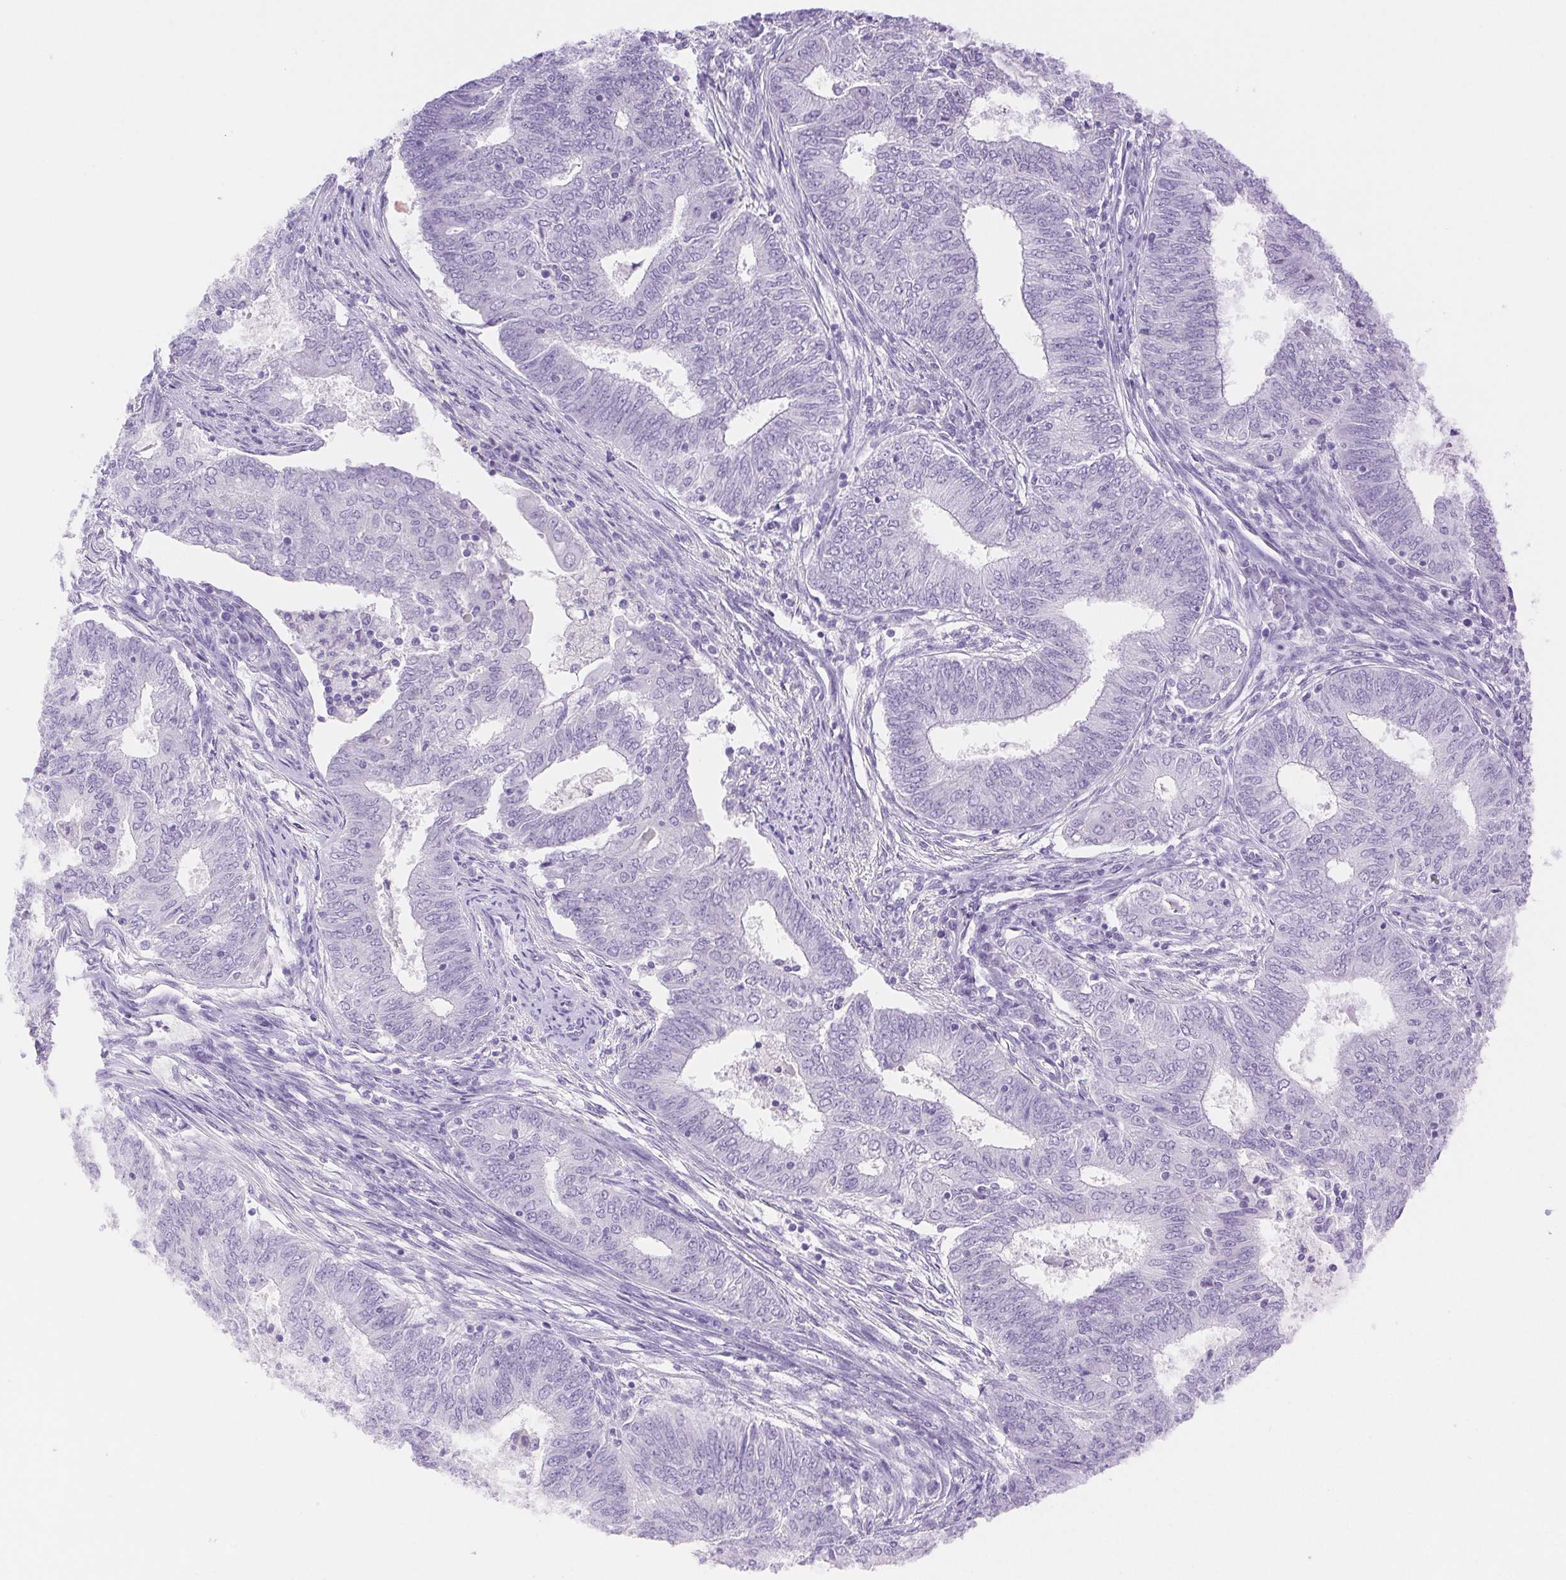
{"staining": {"intensity": "negative", "quantity": "none", "location": "none"}, "tissue": "endometrial cancer", "cell_type": "Tumor cells", "image_type": "cancer", "snomed": [{"axis": "morphology", "description": "Adenocarcinoma, NOS"}, {"axis": "topography", "description": "Endometrium"}], "caption": "Immunohistochemical staining of human adenocarcinoma (endometrial) exhibits no significant expression in tumor cells.", "gene": "SPACA4", "patient": {"sex": "female", "age": 62}}